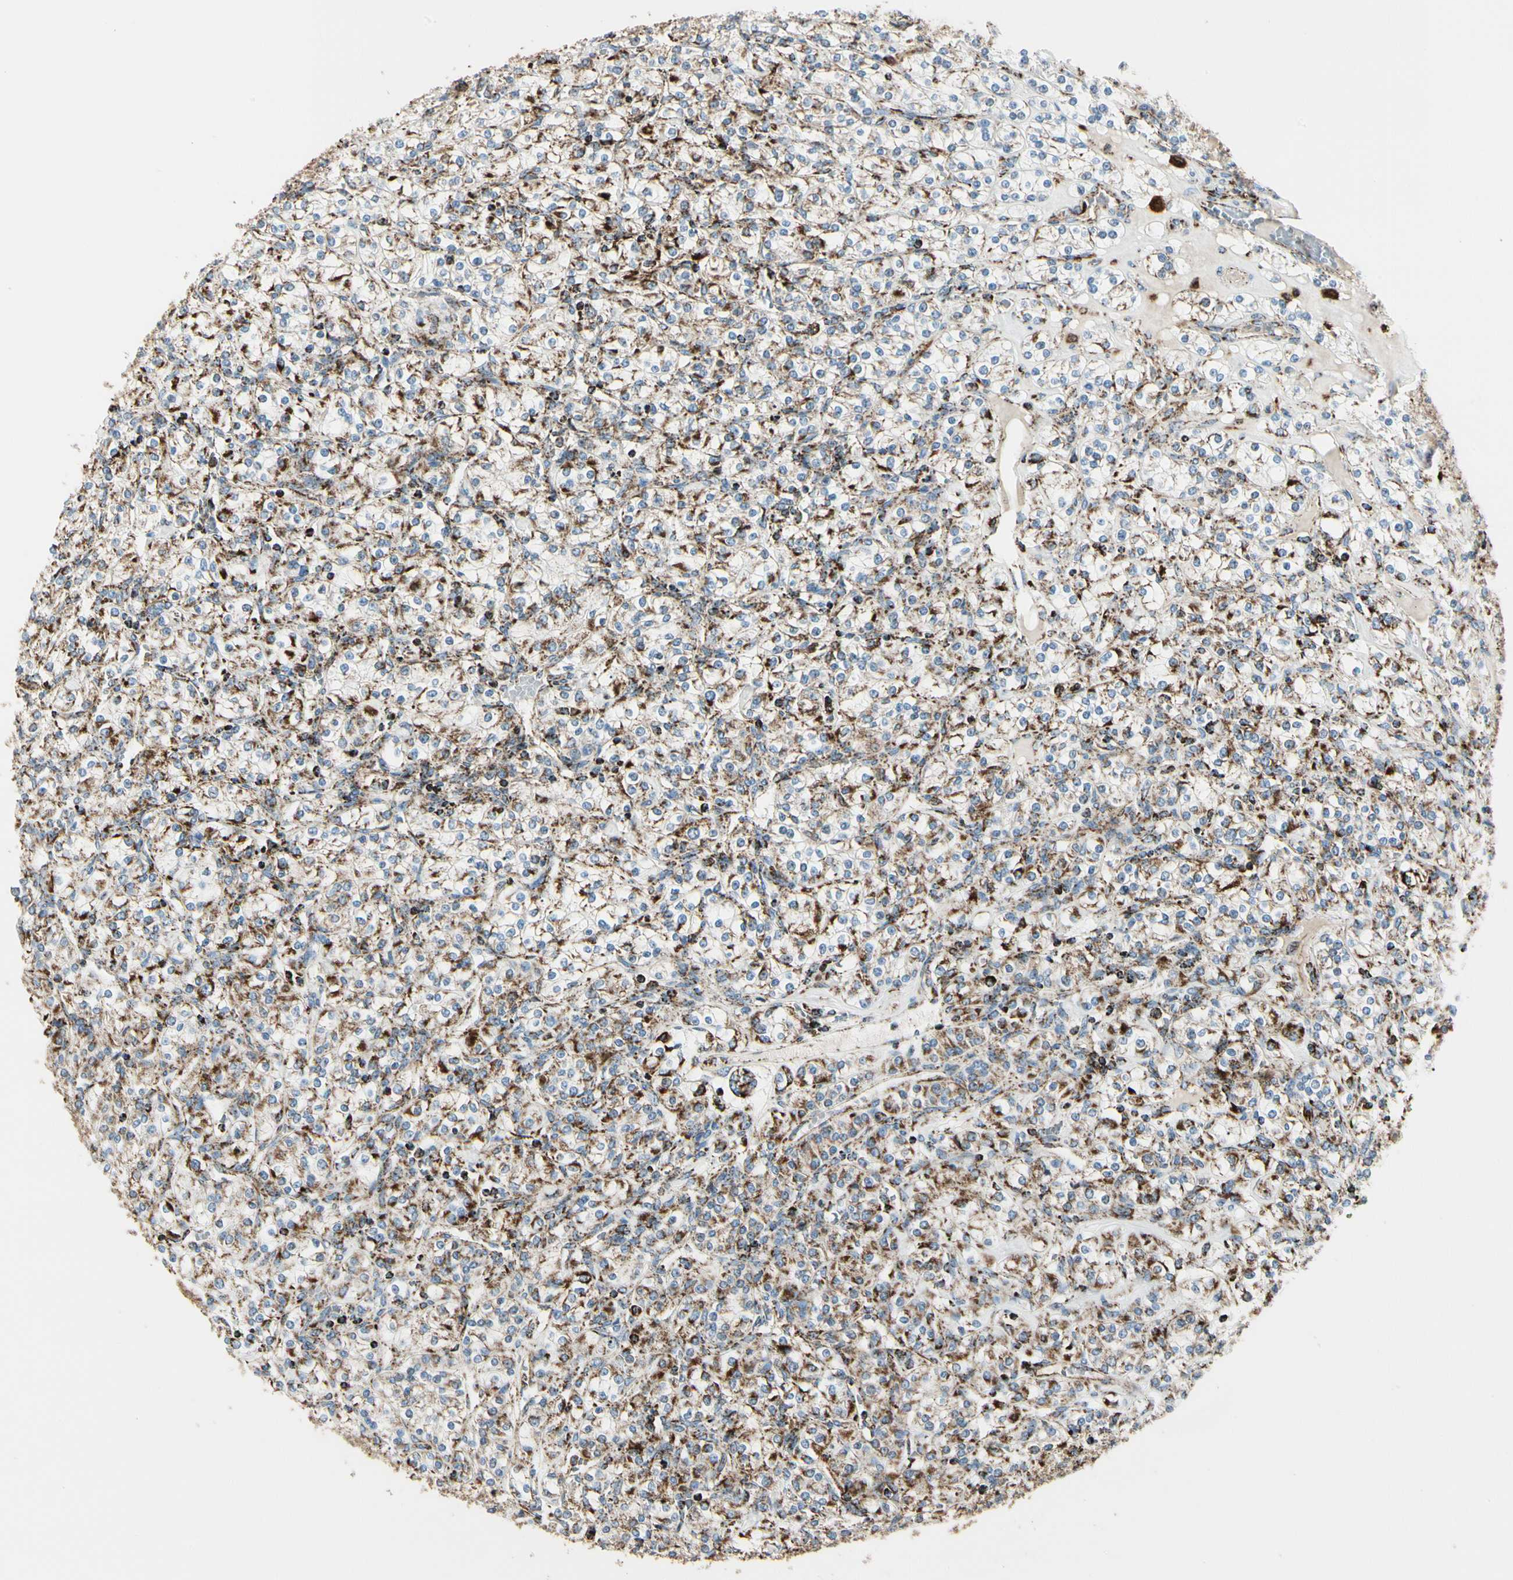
{"staining": {"intensity": "moderate", "quantity": ">75%", "location": "cytoplasmic/membranous"}, "tissue": "renal cancer", "cell_type": "Tumor cells", "image_type": "cancer", "snomed": [{"axis": "morphology", "description": "Adenocarcinoma, NOS"}, {"axis": "topography", "description": "Kidney"}], "caption": "Immunohistochemical staining of human renal adenocarcinoma reveals moderate cytoplasmic/membranous protein staining in about >75% of tumor cells.", "gene": "ME2", "patient": {"sex": "male", "age": 77}}